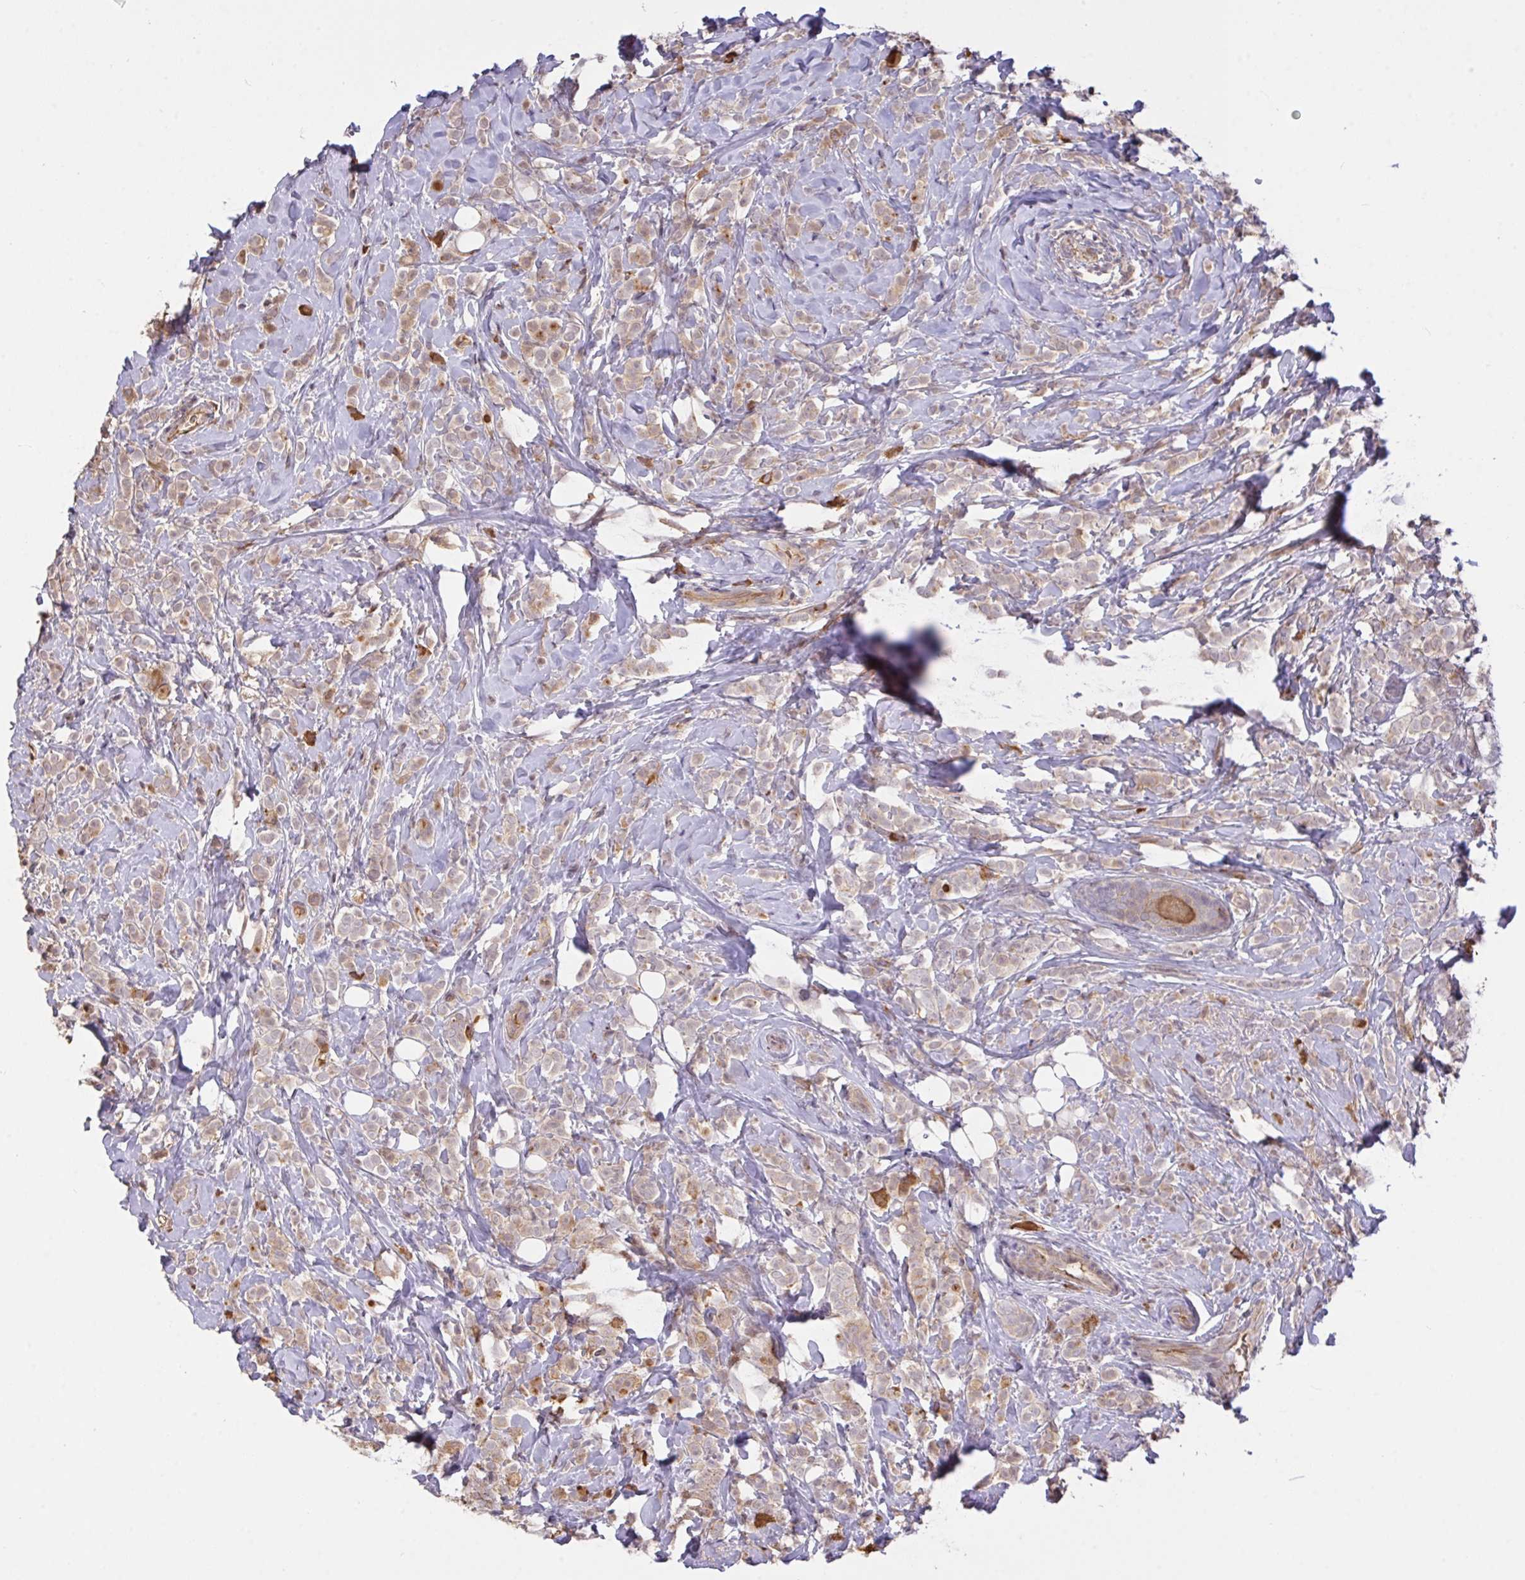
{"staining": {"intensity": "weak", "quantity": "<25%", "location": "cytoplasmic/membranous"}, "tissue": "breast cancer", "cell_type": "Tumor cells", "image_type": "cancer", "snomed": [{"axis": "morphology", "description": "Lobular carcinoma"}, {"axis": "topography", "description": "Breast"}], "caption": "A micrograph of breast cancer (lobular carcinoma) stained for a protein exhibits no brown staining in tumor cells.", "gene": "FCER1A", "patient": {"sex": "female", "age": 49}}